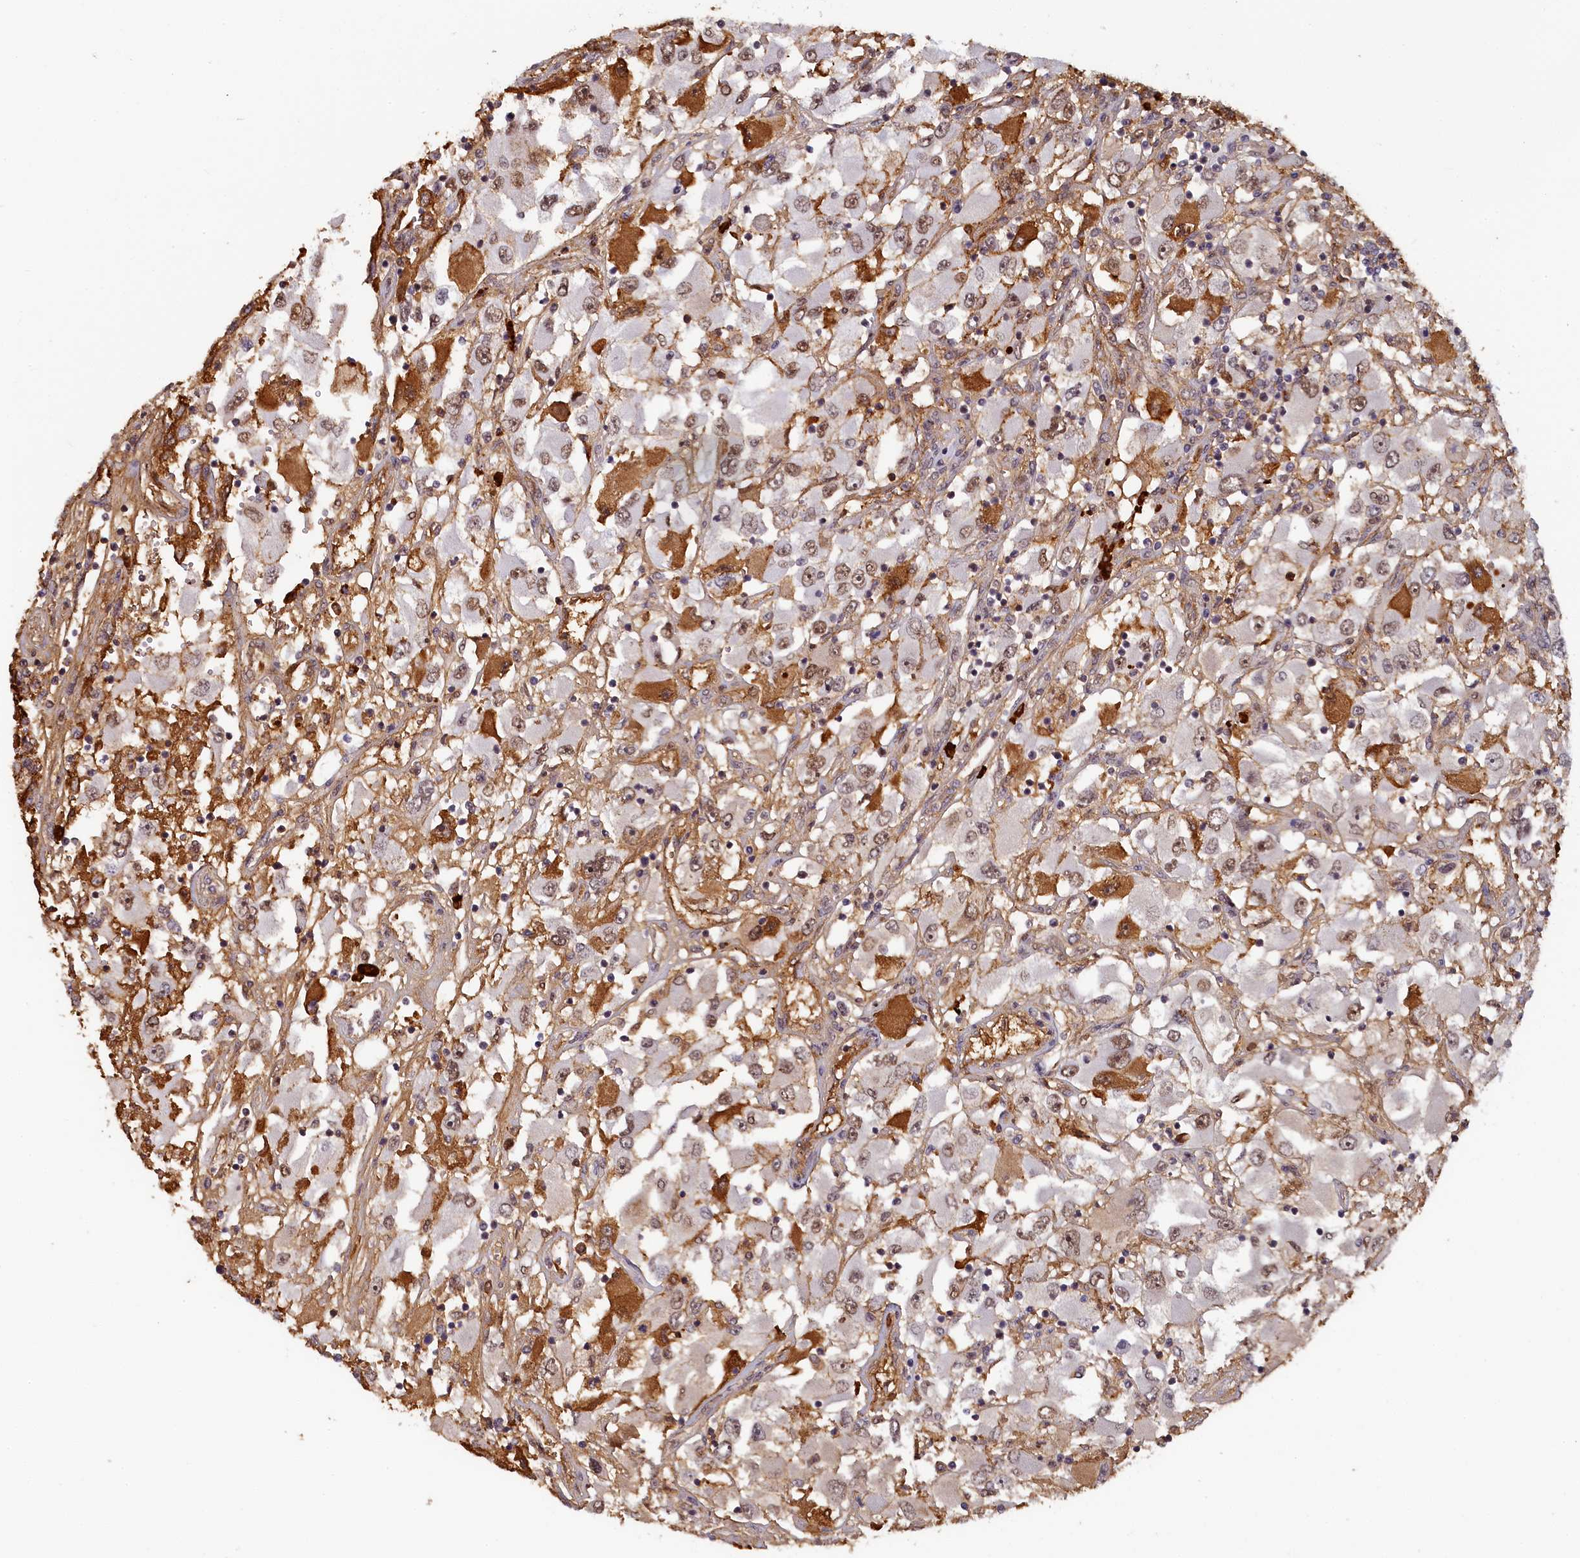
{"staining": {"intensity": "moderate", "quantity": "<25%", "location": "nuclear"}, "tissue": "renal cancer", "cell_type": "Tumor cells", "image_type": "cancer", "snomed": [{"axis": "morphology", "description": "Adenocarcinoma, NOS"}, {"axis": "topography", "description": "Kidney"}], "caption": "A micrograph of adenocarcinoma (renal) stained for a protein exhibits moderate nuclear brown staining in tumor cells. The staining was performed using DAB (3,3'-diaminobenzidine), with brown indicating positive protein expression. Nuclei are stained blue with hematoxylin.", "gene": "INTS14", "patient": {"sex": "female", "age": 52}}